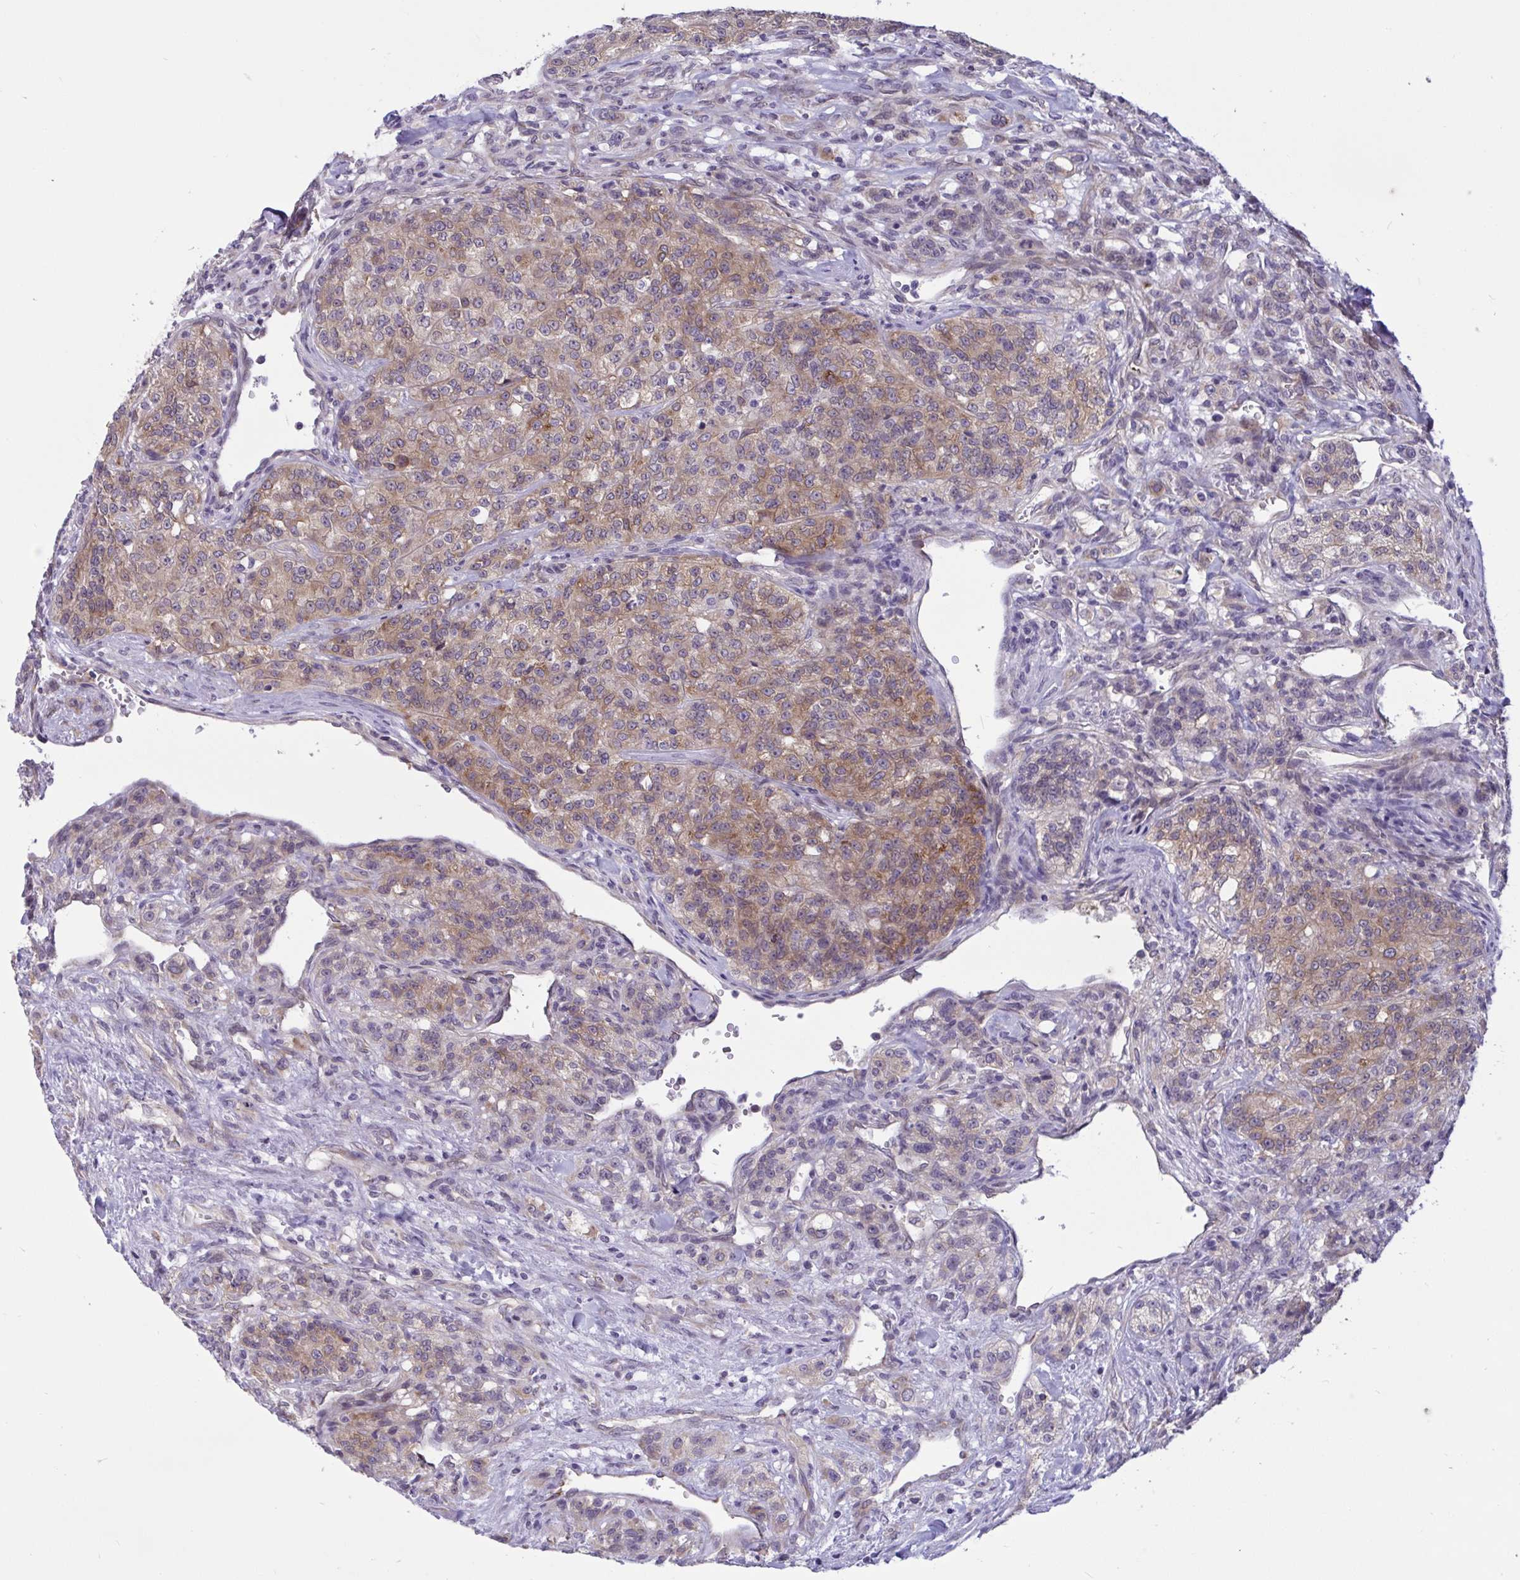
{"staining": {"intensity": "moderate", "quantity": ">75%", "location": "cytoplasmic/membranous"}, "tissue": "renal cancer", "cell_type": "Tumor cells", "image_type": "cancer", "snomed": [{"axis": "morphology", "description": "Adenocarcinoma, NOS"}, {"axis": "topography", "description": "Kidney"}], "caption": "A brown stain highlights moderate cytoplasmic/membranous staining of a protein in human renal cancer (adenocarcinoma) tumor cells.", "gene": "CAMLG", "patient": {"sex": "female", "age": 63}}